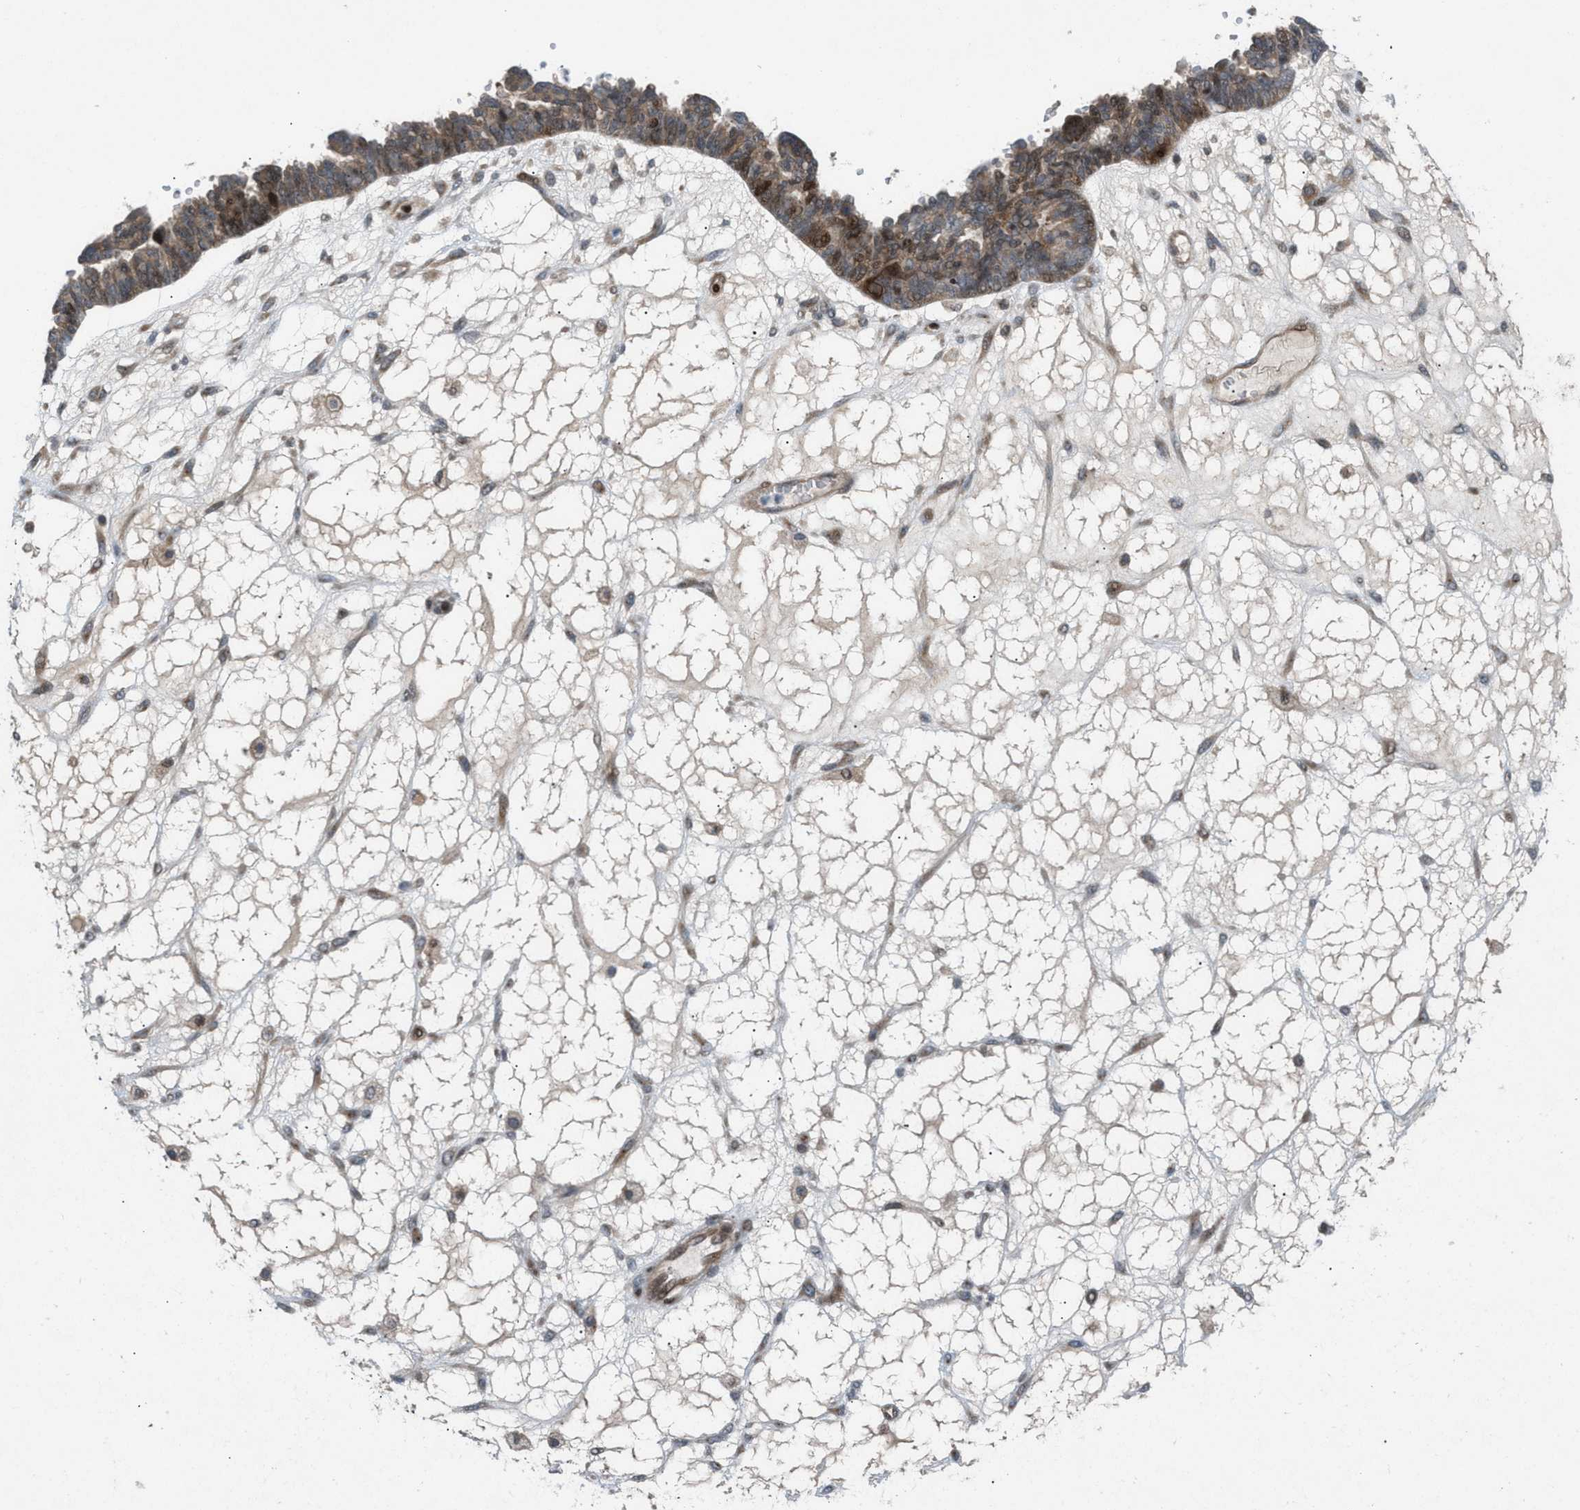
{"staining": {"intensity": "moderate", "quantity": ">75%", "location": "cytoplasmic/membranous"}, "tissue": "ovarian cancer", "cell_type": "Tumor cells", "image_type": "cancer", "snomed": [{"axis": "morphology", "description": "Cystadenocarcinoma, serous, NOS"}, {"axis": "topography", "description": "Ovary"}], "caption": "An image of human ovarian cancer (serous cystadenocarcinoma) stained for a protein exhibits moderate cytoplasmic/membranous brown staining in tumor cells.", "gene": "ZNF276", "patient": {"sex": "female", "age": 79}}